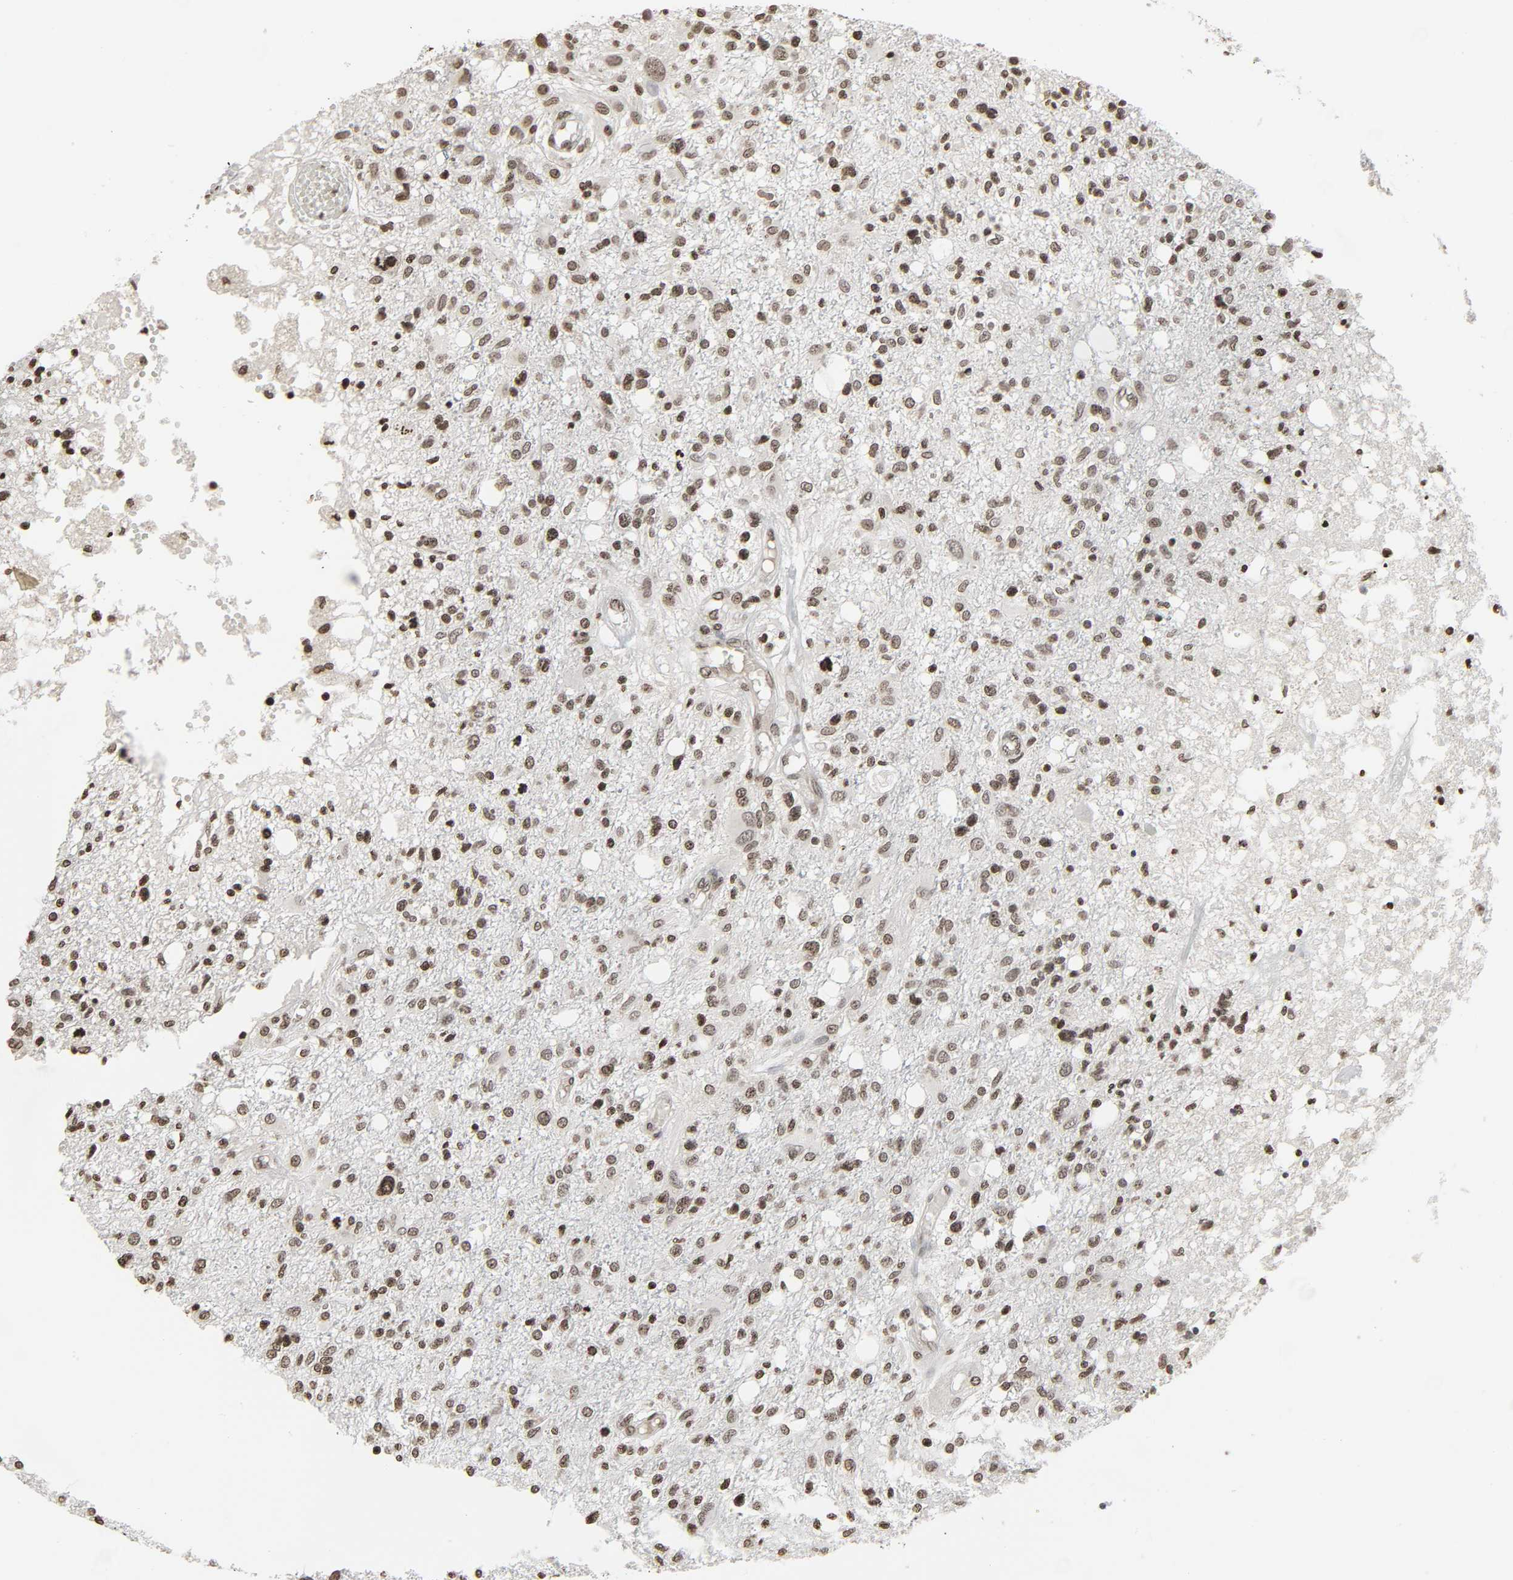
{"staining": {"intensity": "moderate", "quantity": ">75%", "location": "nuclear"}, "tissue": "glioma", "cell_type": "Tumor cells", "image_type": "cancer", "snomed": [{"axis": "morphology", "description": "Glioma, malignant, High grade"}, {"axis": "topography", "description": "Cerebral cortex"}], "caption": "Immunohistochemical staining of human malignant glioma (high-grade) demonstrates moderate nuclear protein positivity in about >75% of tumor cells.", "gene": "ELAVL1", "patient": {"sex": "male", "age": 76}}